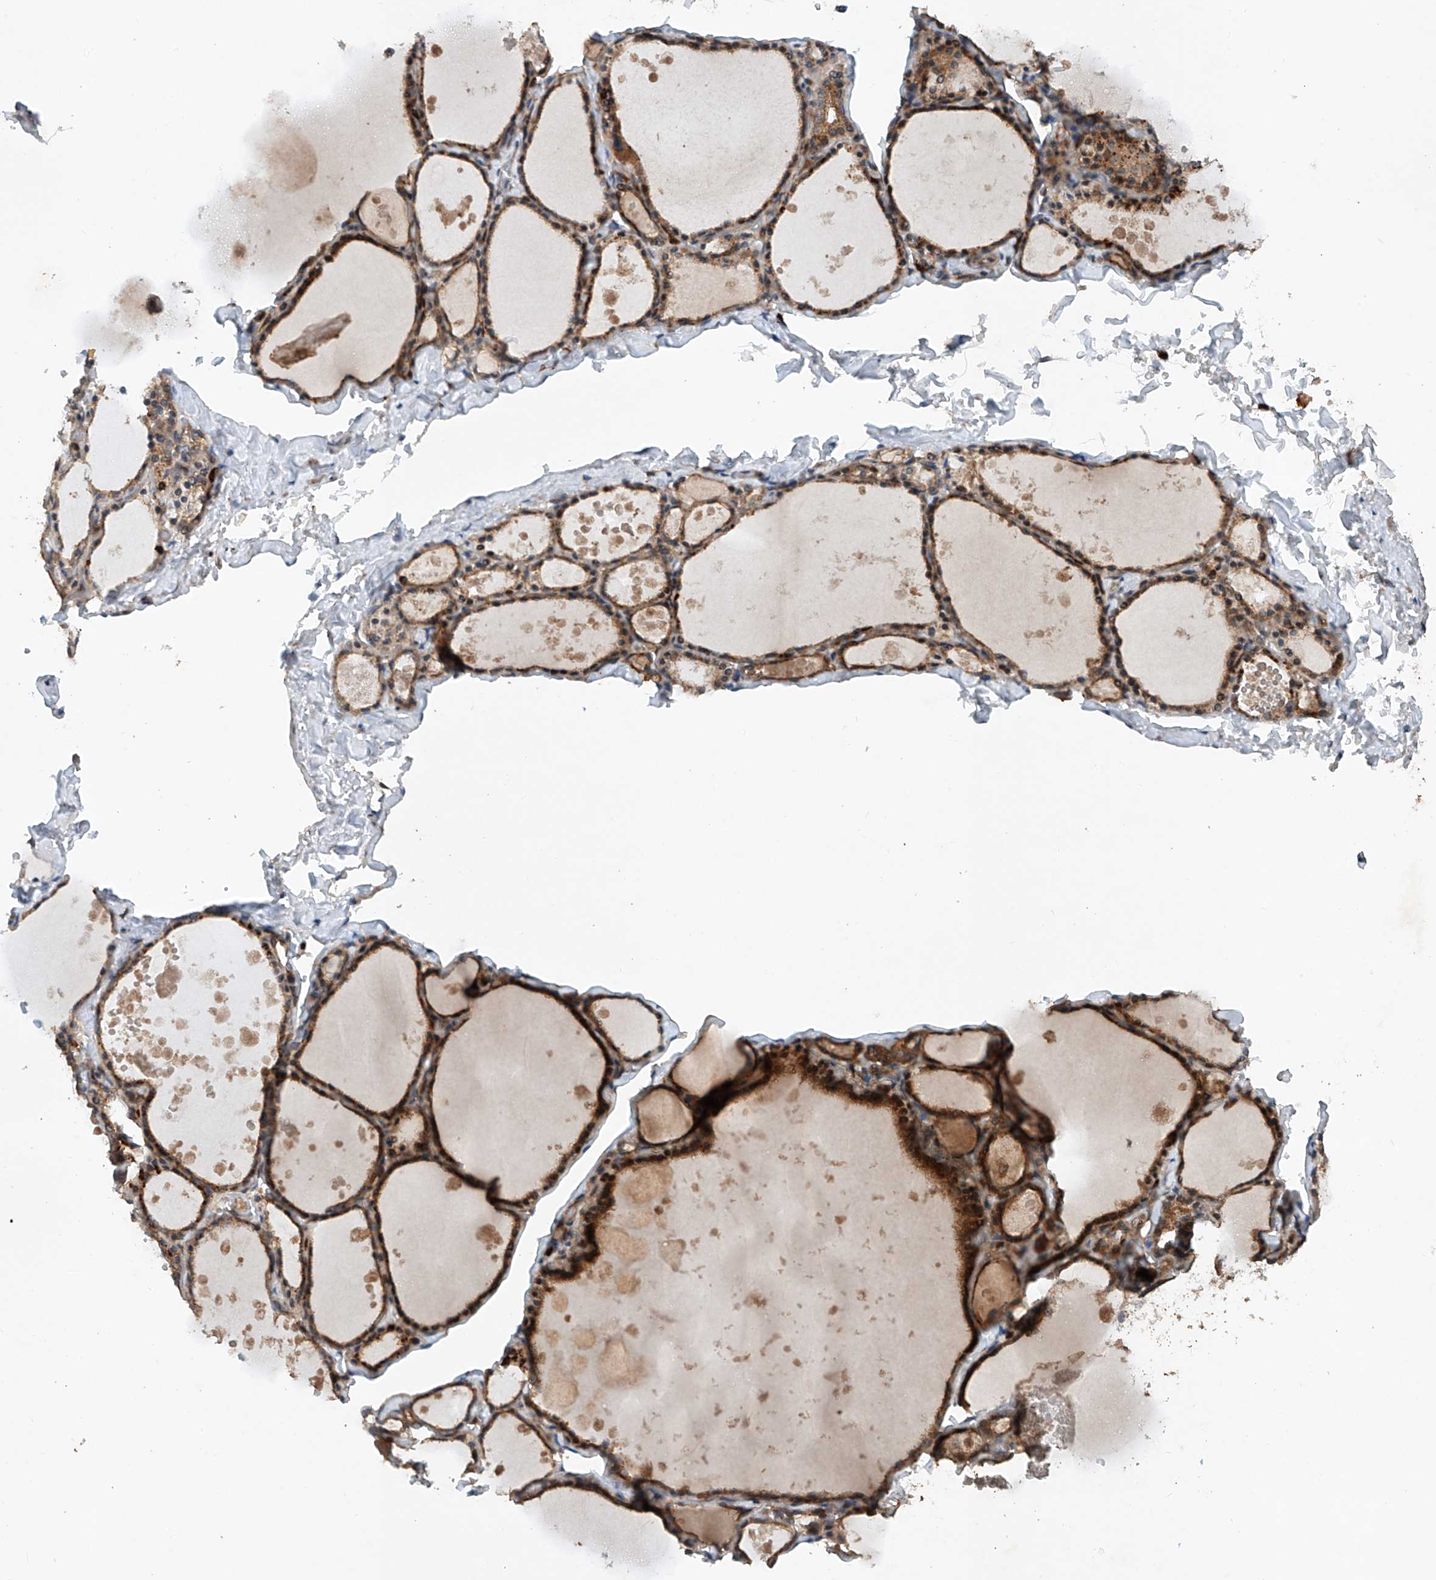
{"staining": {"intensity": "strong", "quantity": ">75%", "location": "cytoplasmic/membranous"}, "tissue": "thyroid gland", "cell_type": "Glandular cells", "image_type": "normal", "snomed": [{"axis": "morphology", "description": "Normal tissue, NOS"}, {"axis": "topography", "description": "Thyroid gland"}], "caption": "Protein expression analysis of benign human thyroid gland reveals strong cytoplasmic/membranous expression in approximately >75% of glandular cells. The staining was performed using DAB (3,3'-diaminobenzidine), with brown indicating positive protein expression. Nuclei are stained blue with hematoxylin.", "gene": "CEP85L", "patient": {"sex": "male", "age": 56}}